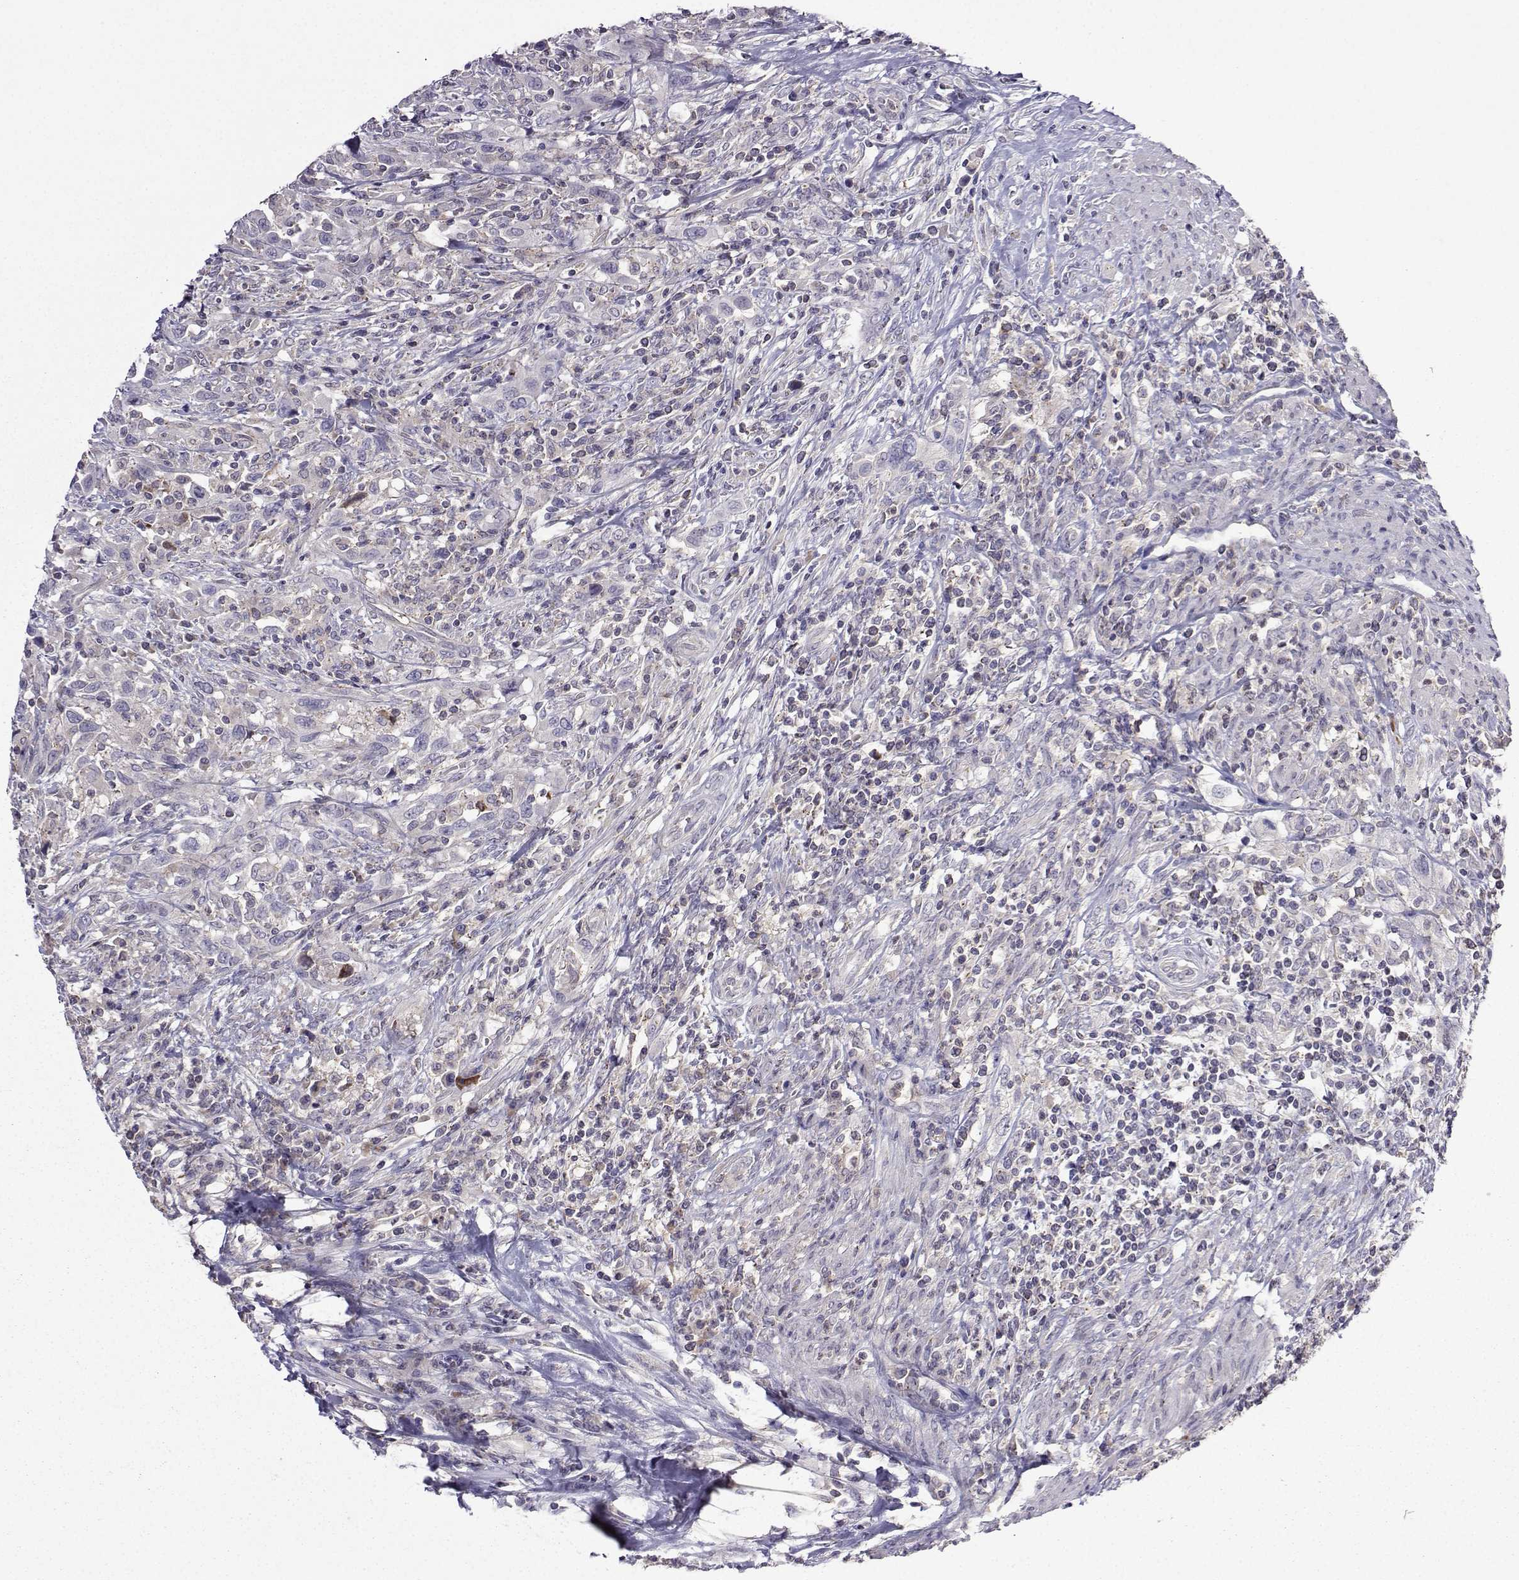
{"staining": {"intensity": "negative", "quantity": "none", "location": "none"}, "tissue": "urothelial cancer", "cell_type": "Tumor cells", "image_type": "cancer", "snomed": [{"axis": "morphology", "description": "Urothelial carcinoma, NOS"}, {"axis": "morphology", "description": "Urothelial carcinoma, High grade"}, {"axis": "topography", "description": "Urinary bladder"}], "caption": "Transitional cell carcinoma stained for a protein using IHC reveals no staining tumor cells.", "gene": "FCAMR", "patient": {"sex": "female", "age": 64}}